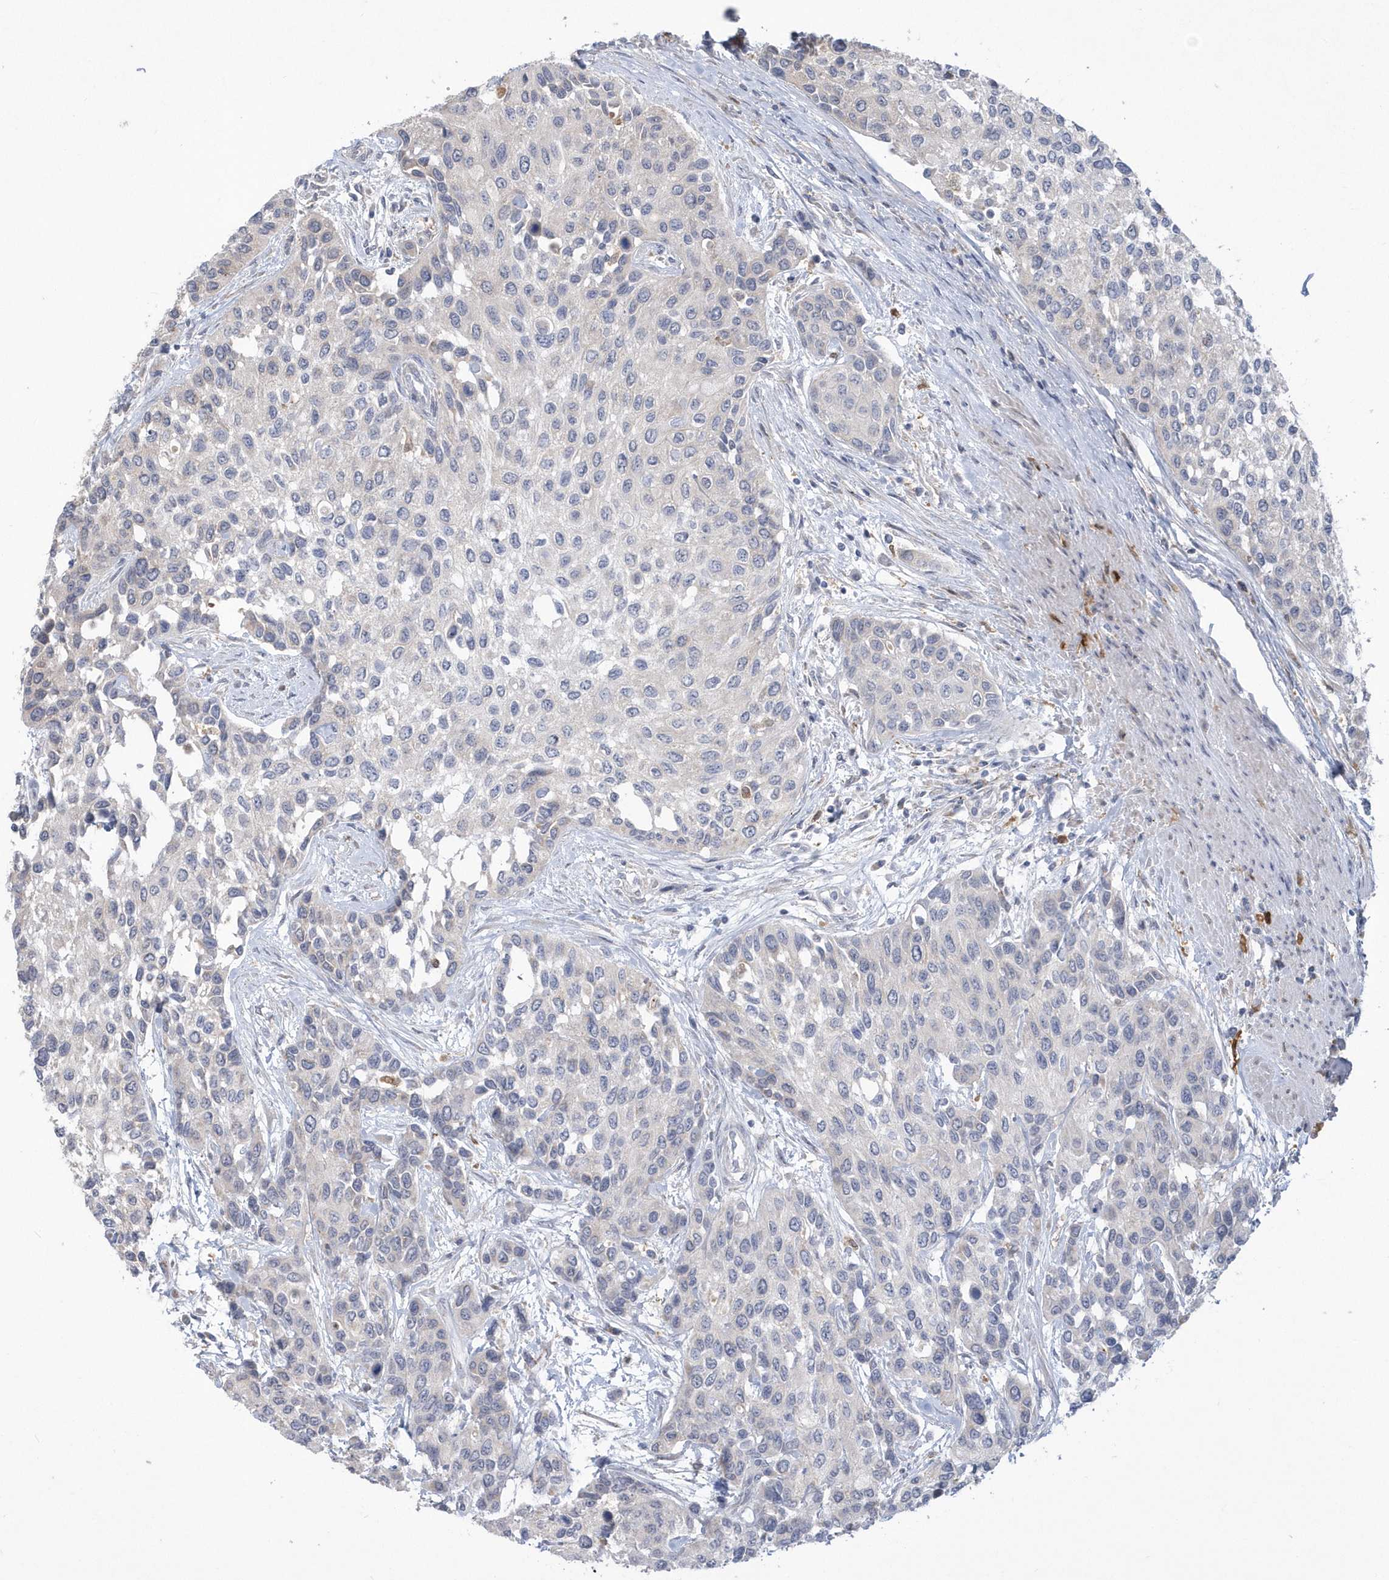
{"staining": {"intensity": "negative", "quantity": "none", "location": "none"}, "tissue": "urothelial cancer", "cell_type": "Tumor cells", "image_type": "cancer", "snomed": [{"axis": "morphology", "description": "Normal tissue, NOS"}, {"axis": "morphology", "description": "Urothelial carcinoma, High grade"}, {"axis": "topography", "description": "Vascular tissue"}, {"axis": "topography", "description": "Urinary bladder"}], "caption": "DAB immunohistochemical staining of urothelial carcinoma (high-grade) demonstrates no significant positivity in tumor cells.", "gene": "TSPEAR", "patient": {"sex": "female", "age": 56}}